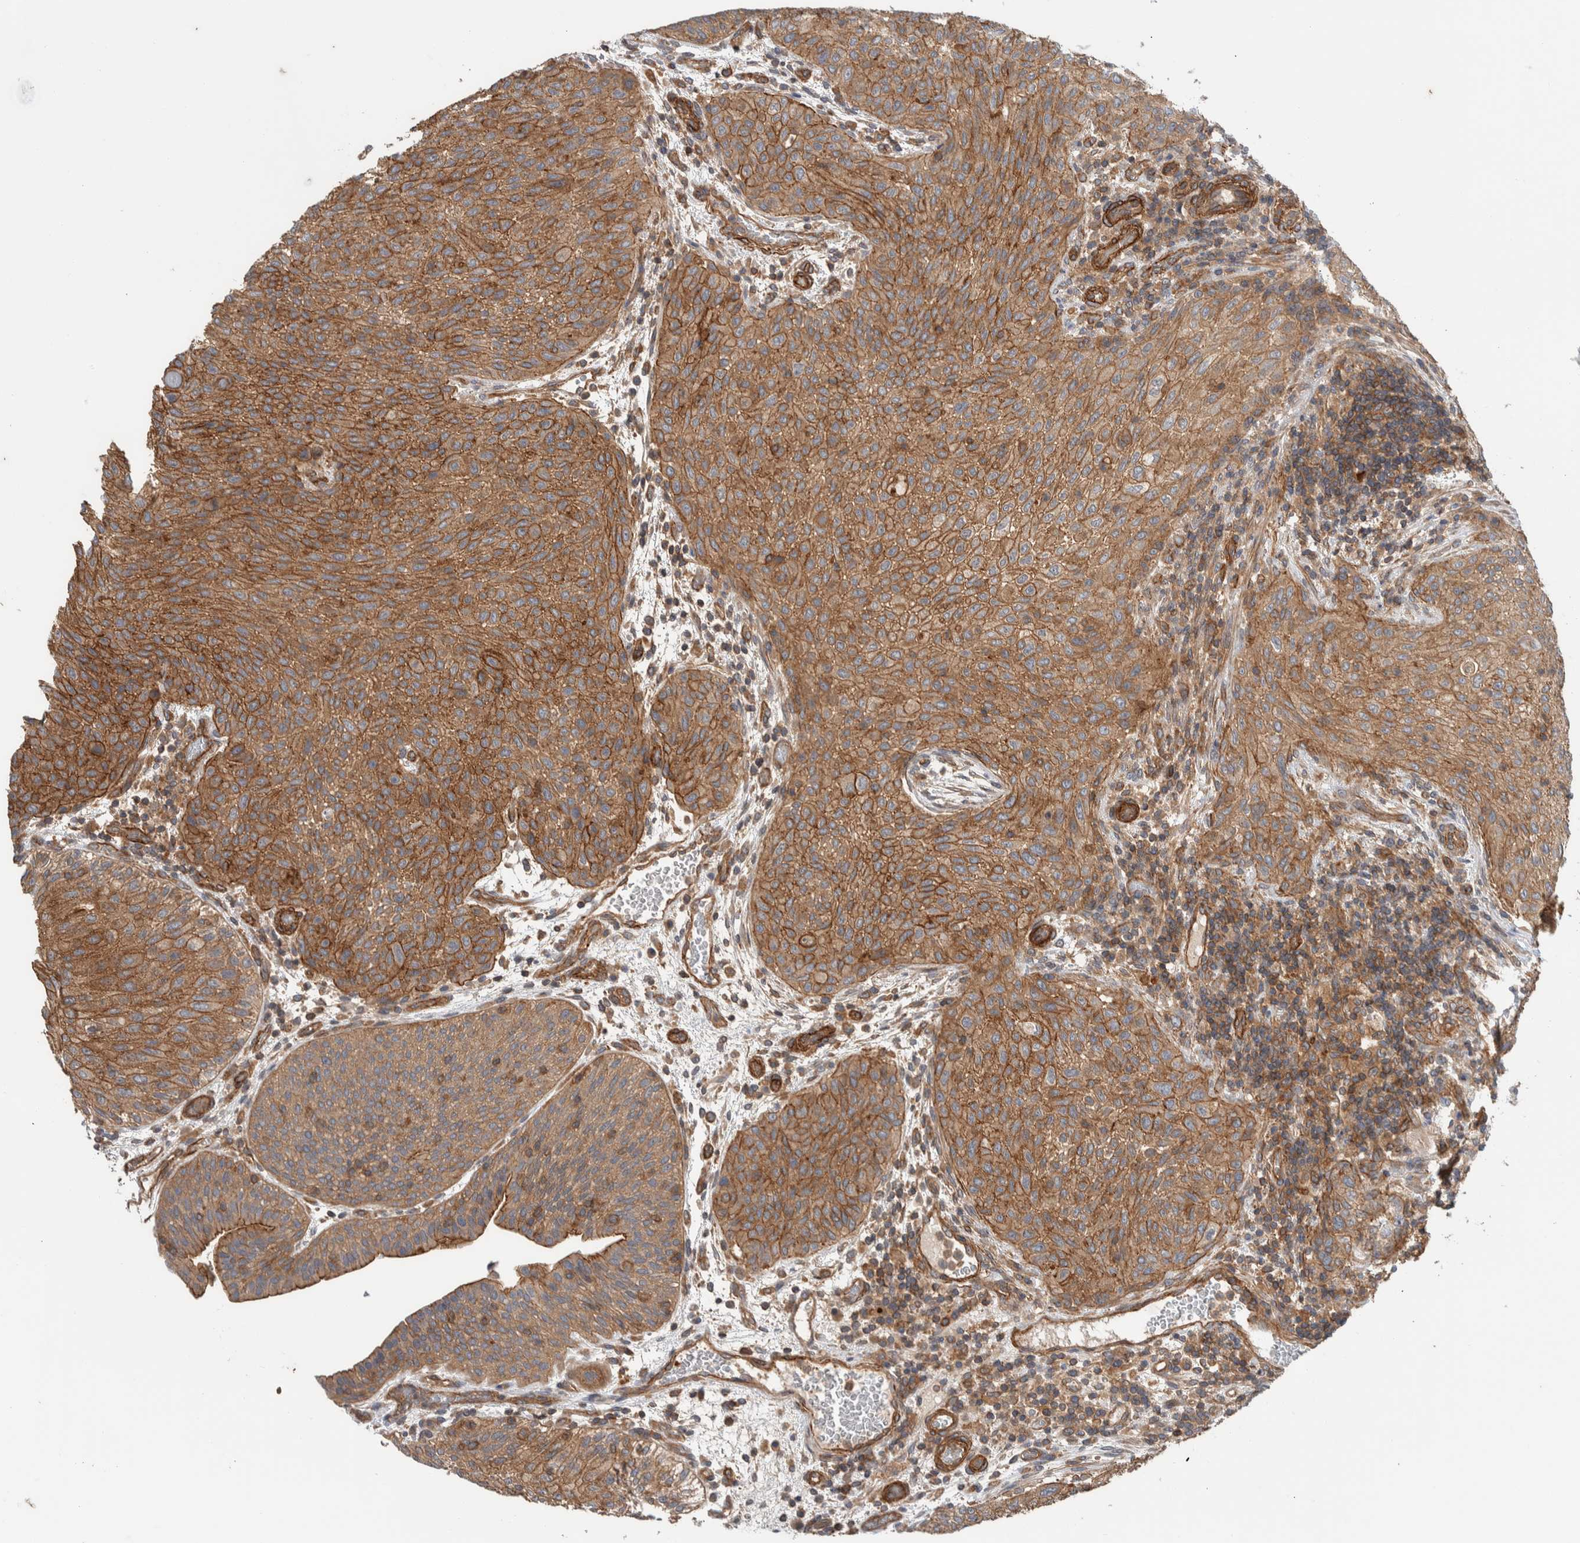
{"staining": {"intensity": "moderate", "quantity": ">75%", "location": "cytoplasmic/membranous"}, "tissue": "urothelial cancer", "cell_type": "Tumor cells", "image_type": "cancer", "snomed": [{"axis": "morphology", "description": "Urothelial carcinoma, Low grade"}, {"axis": "morphology", "description": "Urothelial carcinoma, High grade"}, {"axis": "topography", "description": "Urinary bladder"}], "caption": "Immunohistochemistry staining of urothelial cancer, which shows medium levels of moderate cytoplasmic/membranous staining in approximately >75% of tumor cells indicating moderate cytoplasmic/membranous protein expression. The staining was performed using DAB (brown) for protein detection and nuclei were counterstained in hematoxylin (blue).", "gene": "MPRIP", "patient": {"sex": "male", "age": 35}}